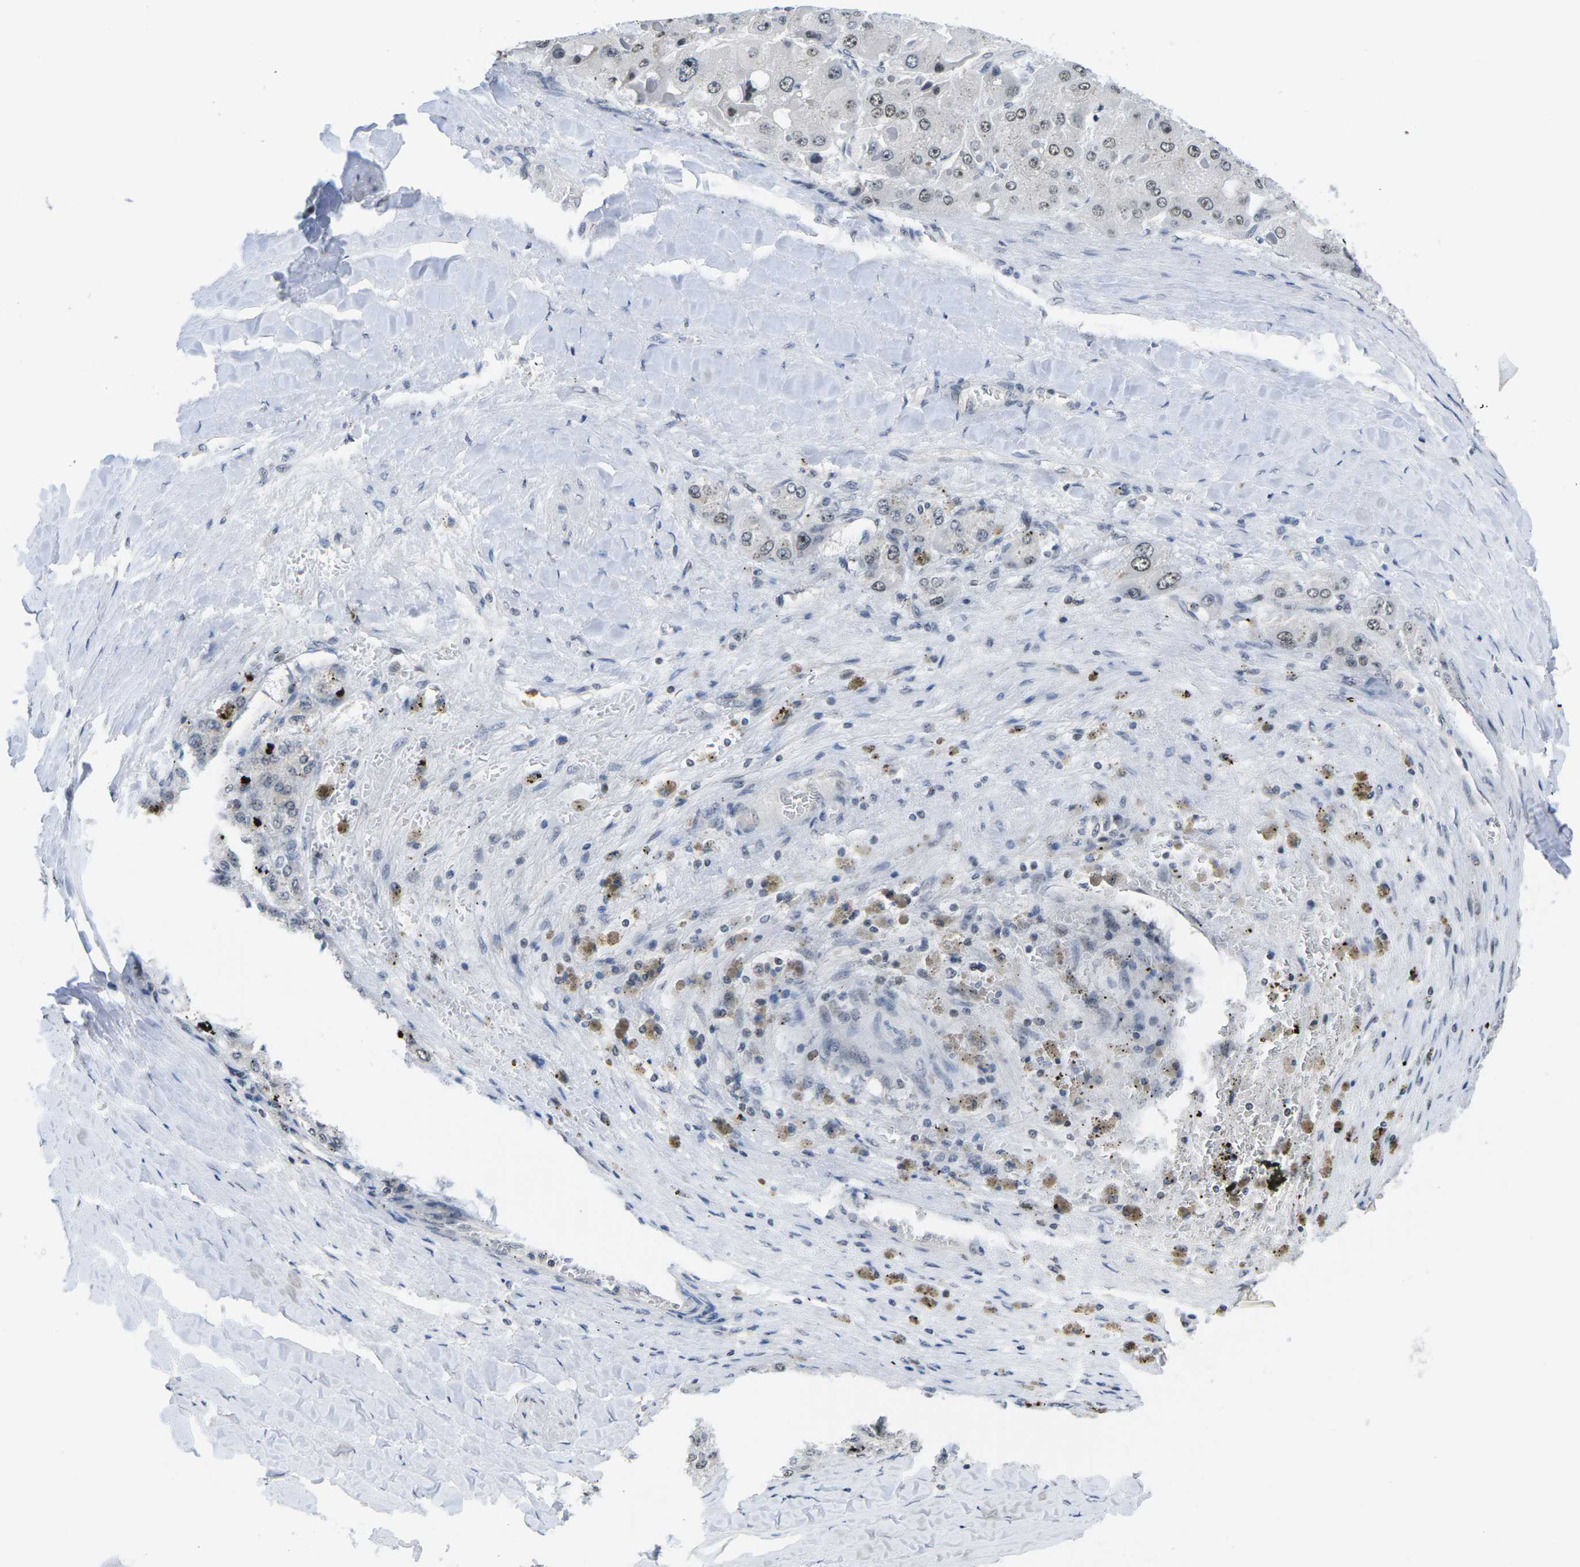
{"staining": {"intensity": "weak", "quantity": "25%-75%", "location": "nuclear"}, "tissue": "liver cancer", "cell_type": "Tumor cells", "image_type": "cancer", "snomed": [{"axis": "morphology", "description": "Carcinoma, Hepatocellular, NOS"}, {"axis": "topography", "description": "Liver"}], "caption": "High-magnification brightfield microscopy of liver cancer (hepatocellular carcinoma) stained with DAB (3,3'-diaminobenzidine) (brown) and counterstained with hematoxylin (blue). tumor cells exhibit weak nuclear staining is present in approximately25%-75% of cells.", "gene": "NSRP1", "patient": {"sex": "female", "age": 73}}